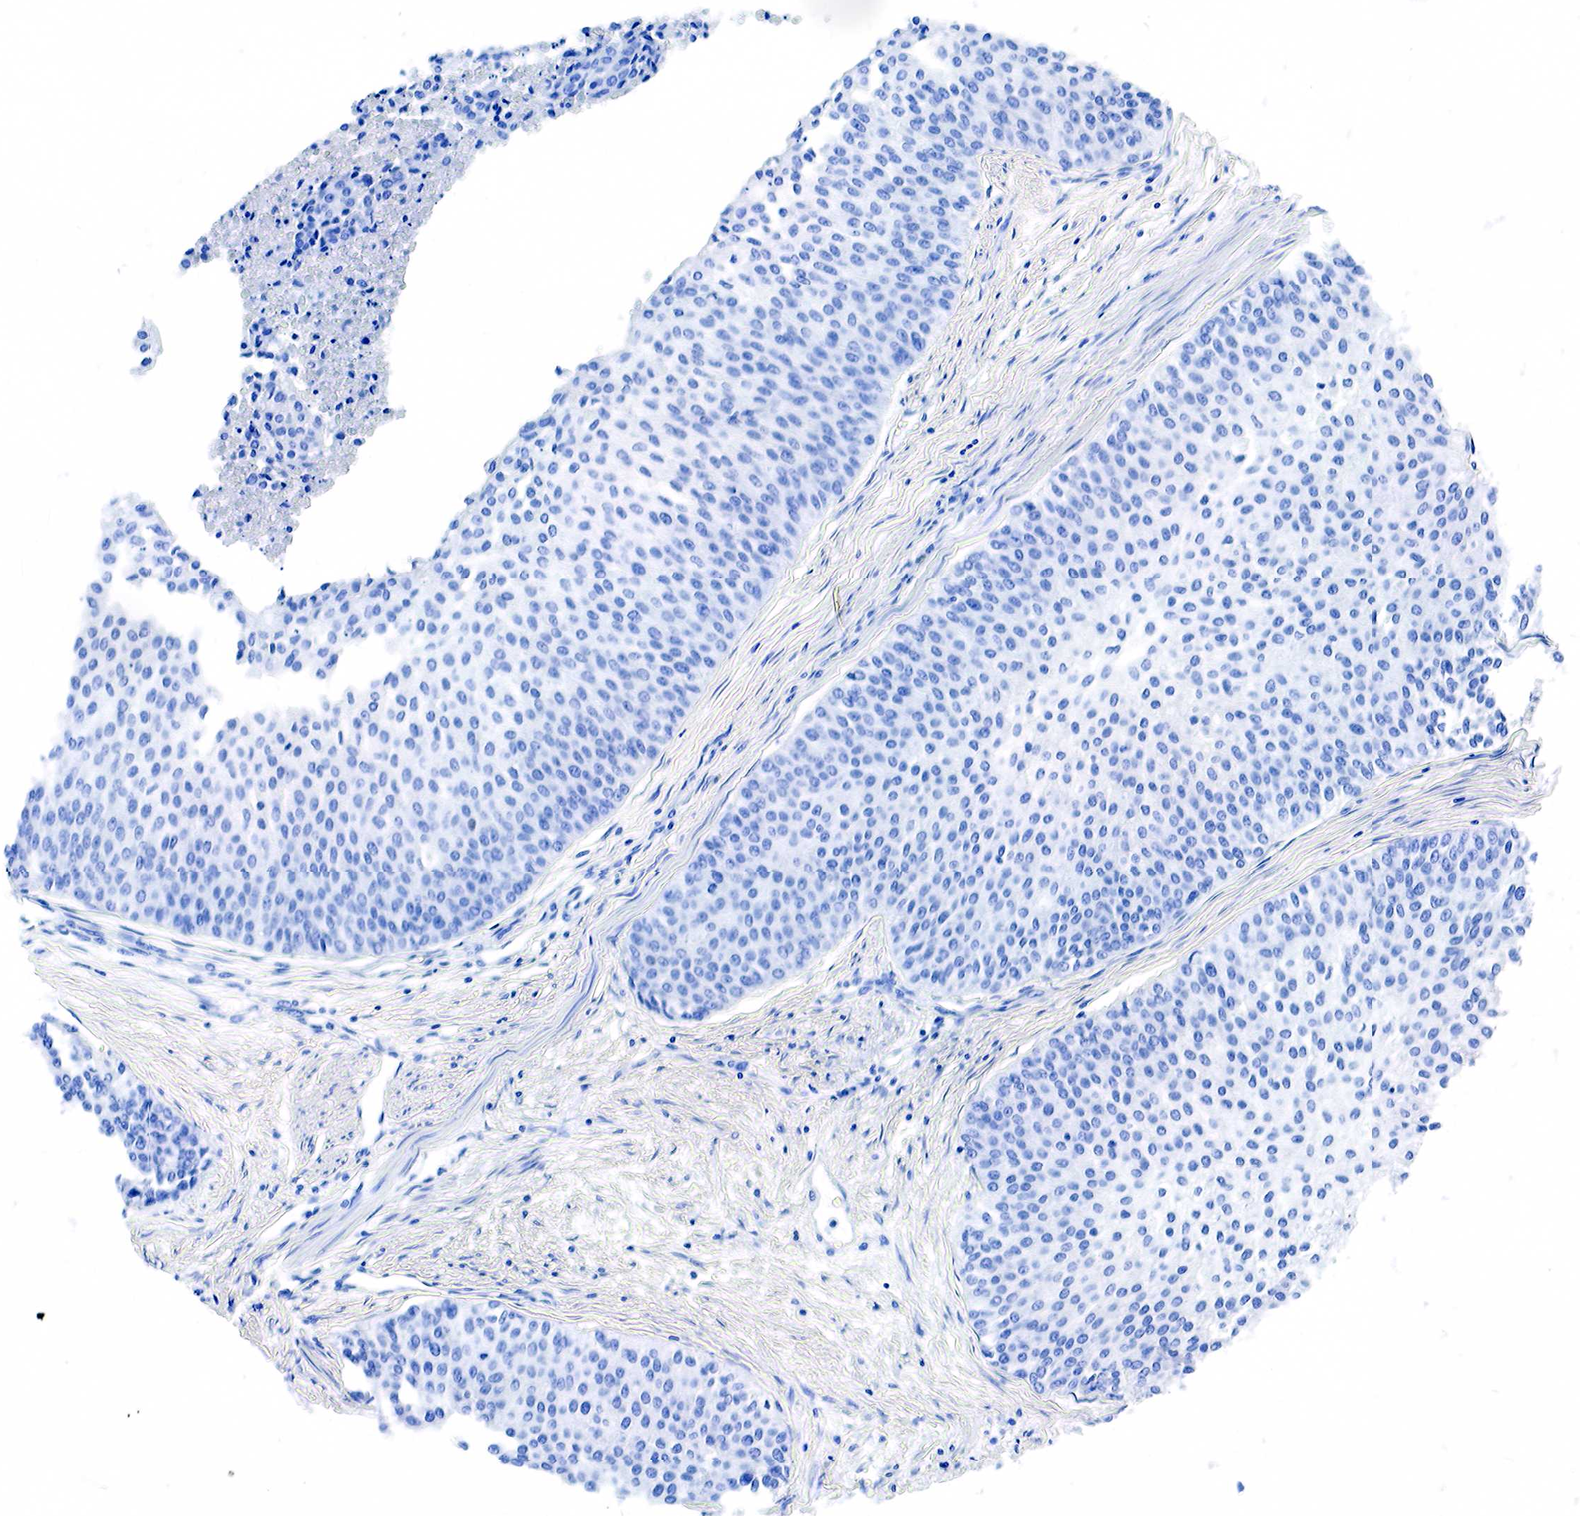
{"staining": {"intensity": "negative", "quantity": "none", "location": "none"}, "tissue": "urothelial cancer", "cell_type": "Tumor cells", "image_type": "cancer", "snomed": [{"axis": "morphology", "description": "Urothelial carcinoma, Low grade"}, {"axis": "topography", "description": "Urinary bladder"}], "caption": "The immunohistochemistry micrograph has no significant positivity in tumor cells of urothelial carcinoma (low-grade) tissue.", "gene": "ACP3", "patient": {"sex": "female", "age": 73}}